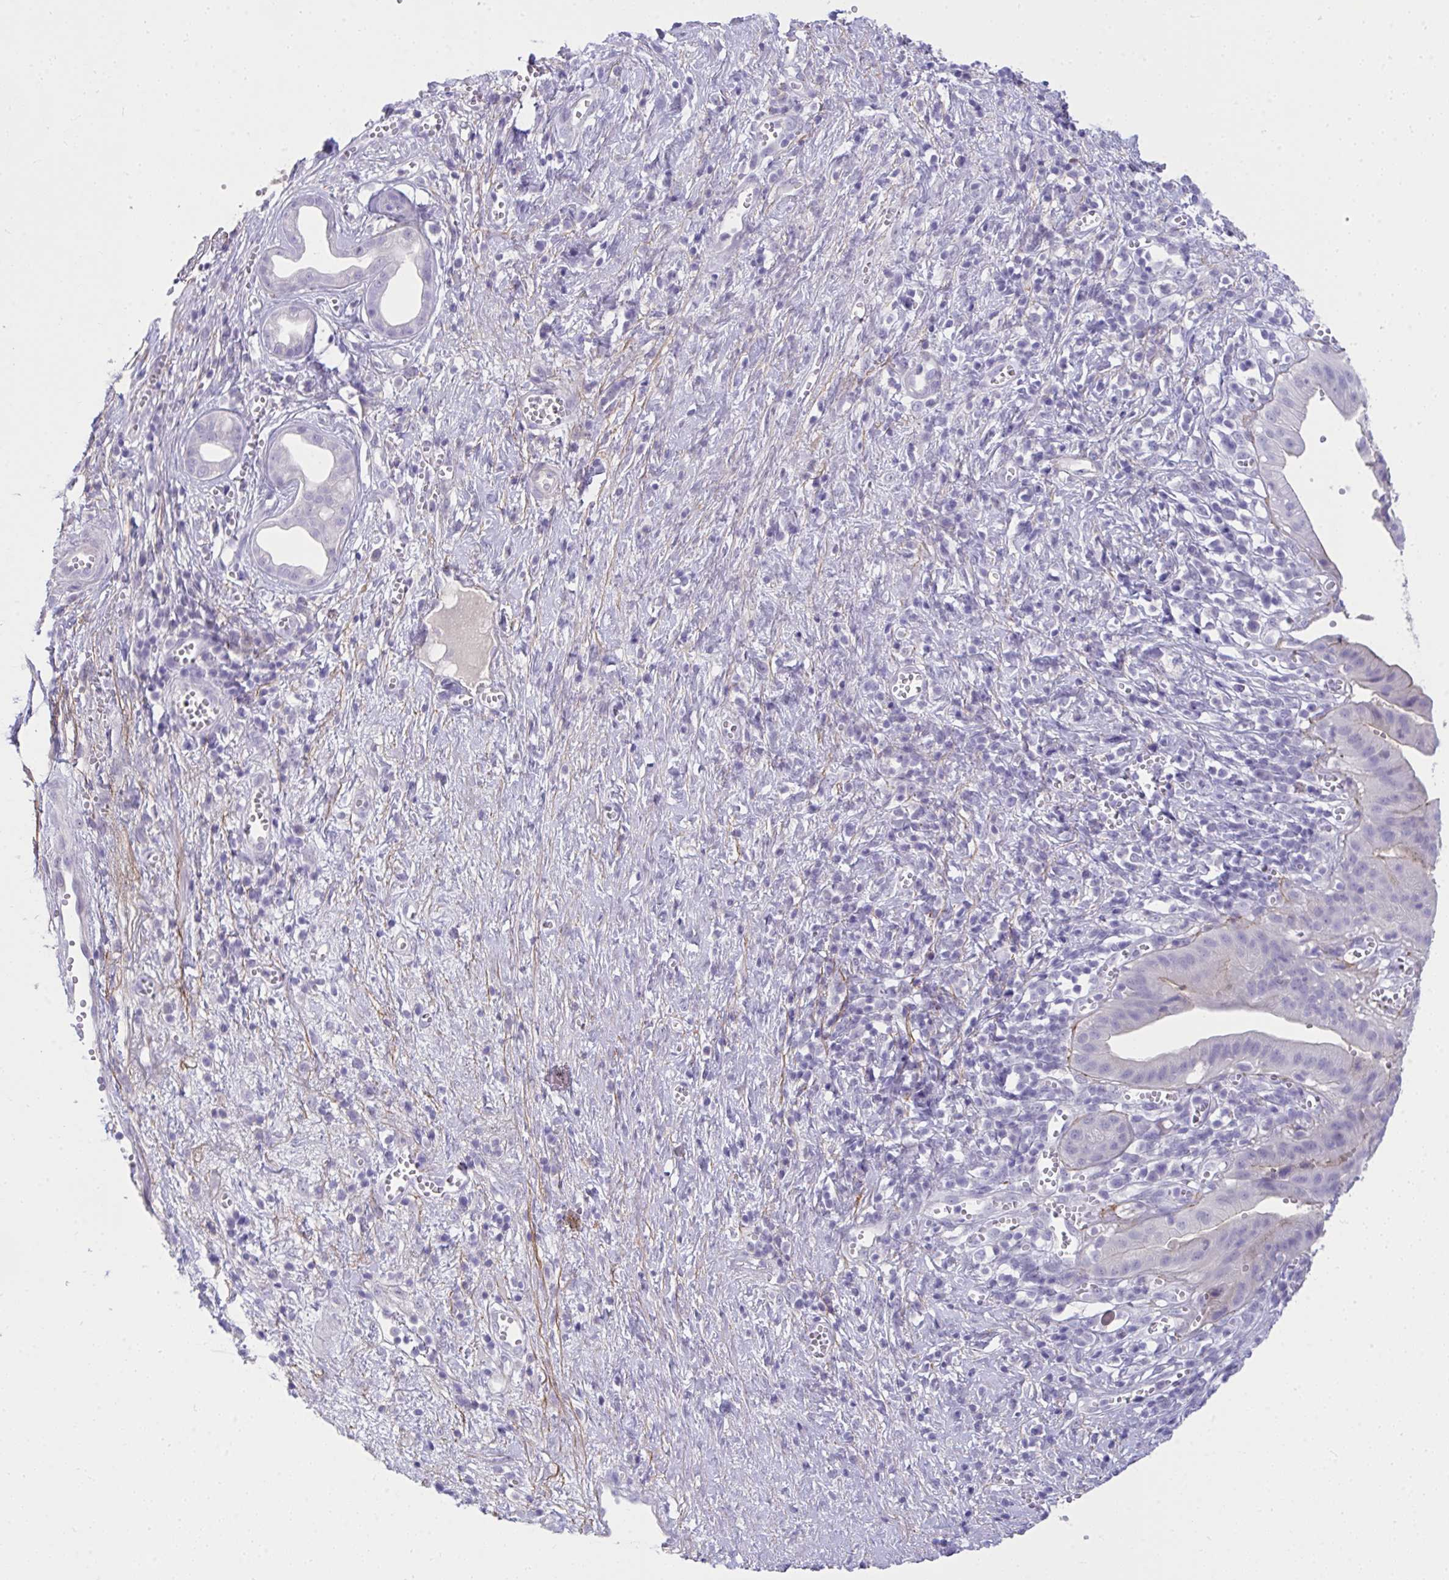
{"staining": {"intensity": "negative", "quantity": "none", "location": "none"}, "tissue": "pancreatic cancer", "cell_type": "Tumor cells", "image_type": "cancer", "snomed": [{"axis": "morphology", "description": "Adenocarcinoma, NOS"}, {"axis": "topography", "description": "Pancreas"}], "caption": "Immunohistochemistry histopathology image of adenocarcinoma (pancreatic) stained for a protein (brown), which reveals no positivity in tumor cells.", "gene": "PIGZ", "patient": {"sex": "female", "age": 73}}